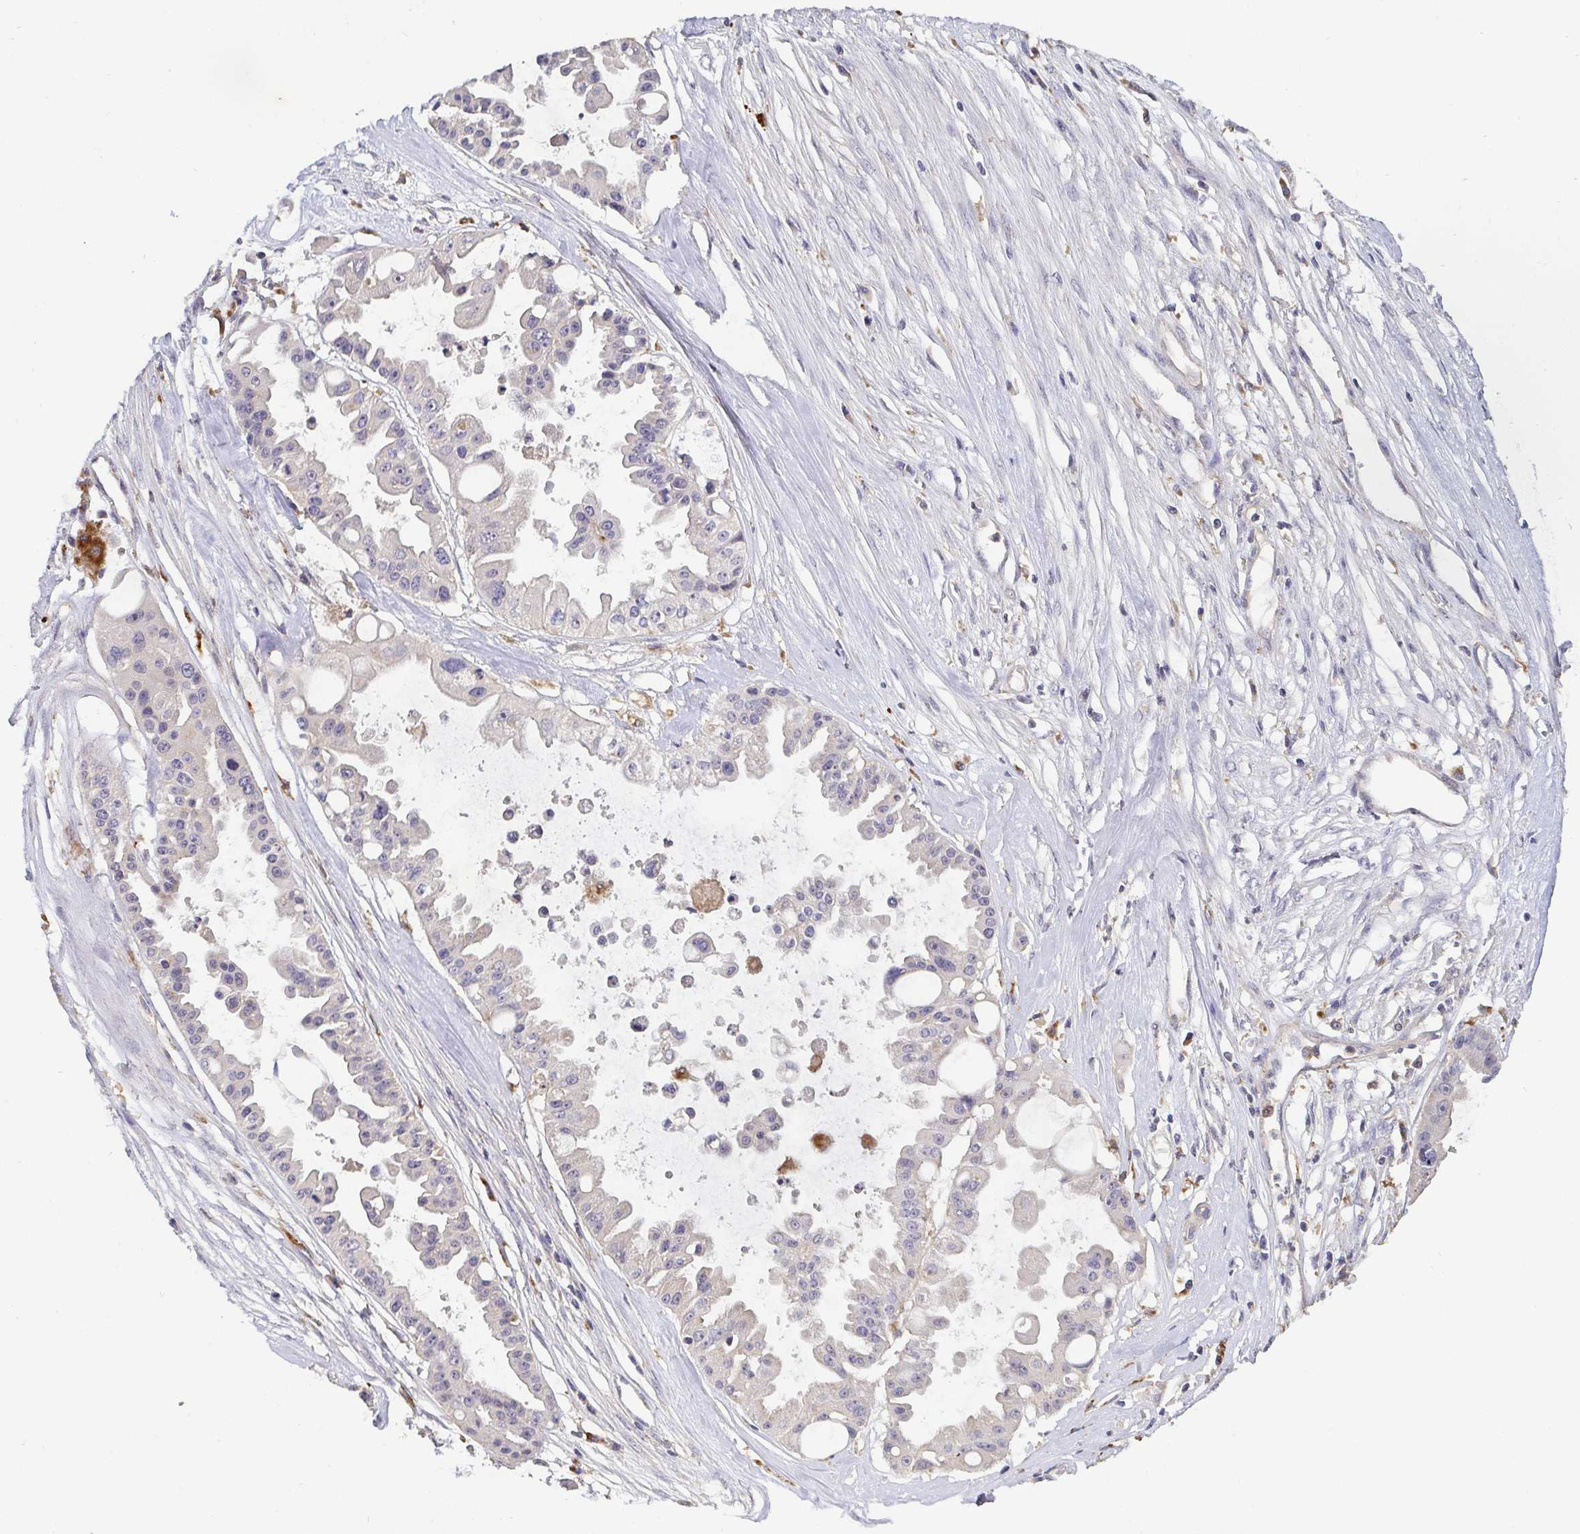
{"staining": {"intensity": "negative", "quantity": "none", "location": "none"}, "tissue": "ovarian cancer", "cell_type": "Tumor cells", "image_type": "cancer", "snomed": [{"axis": "morphology", "description": "Cystadenocarcinoma, serous, NOS"}, {"axis": "topography", "description": "Ovary"}], "caption": "This is an IHC histopathology image of ovarian serous cystadenocarcinoma. There is no positivity in tumor cells.", "gene": "CDH18", "patient": {"sex": "female", "age": 56}}